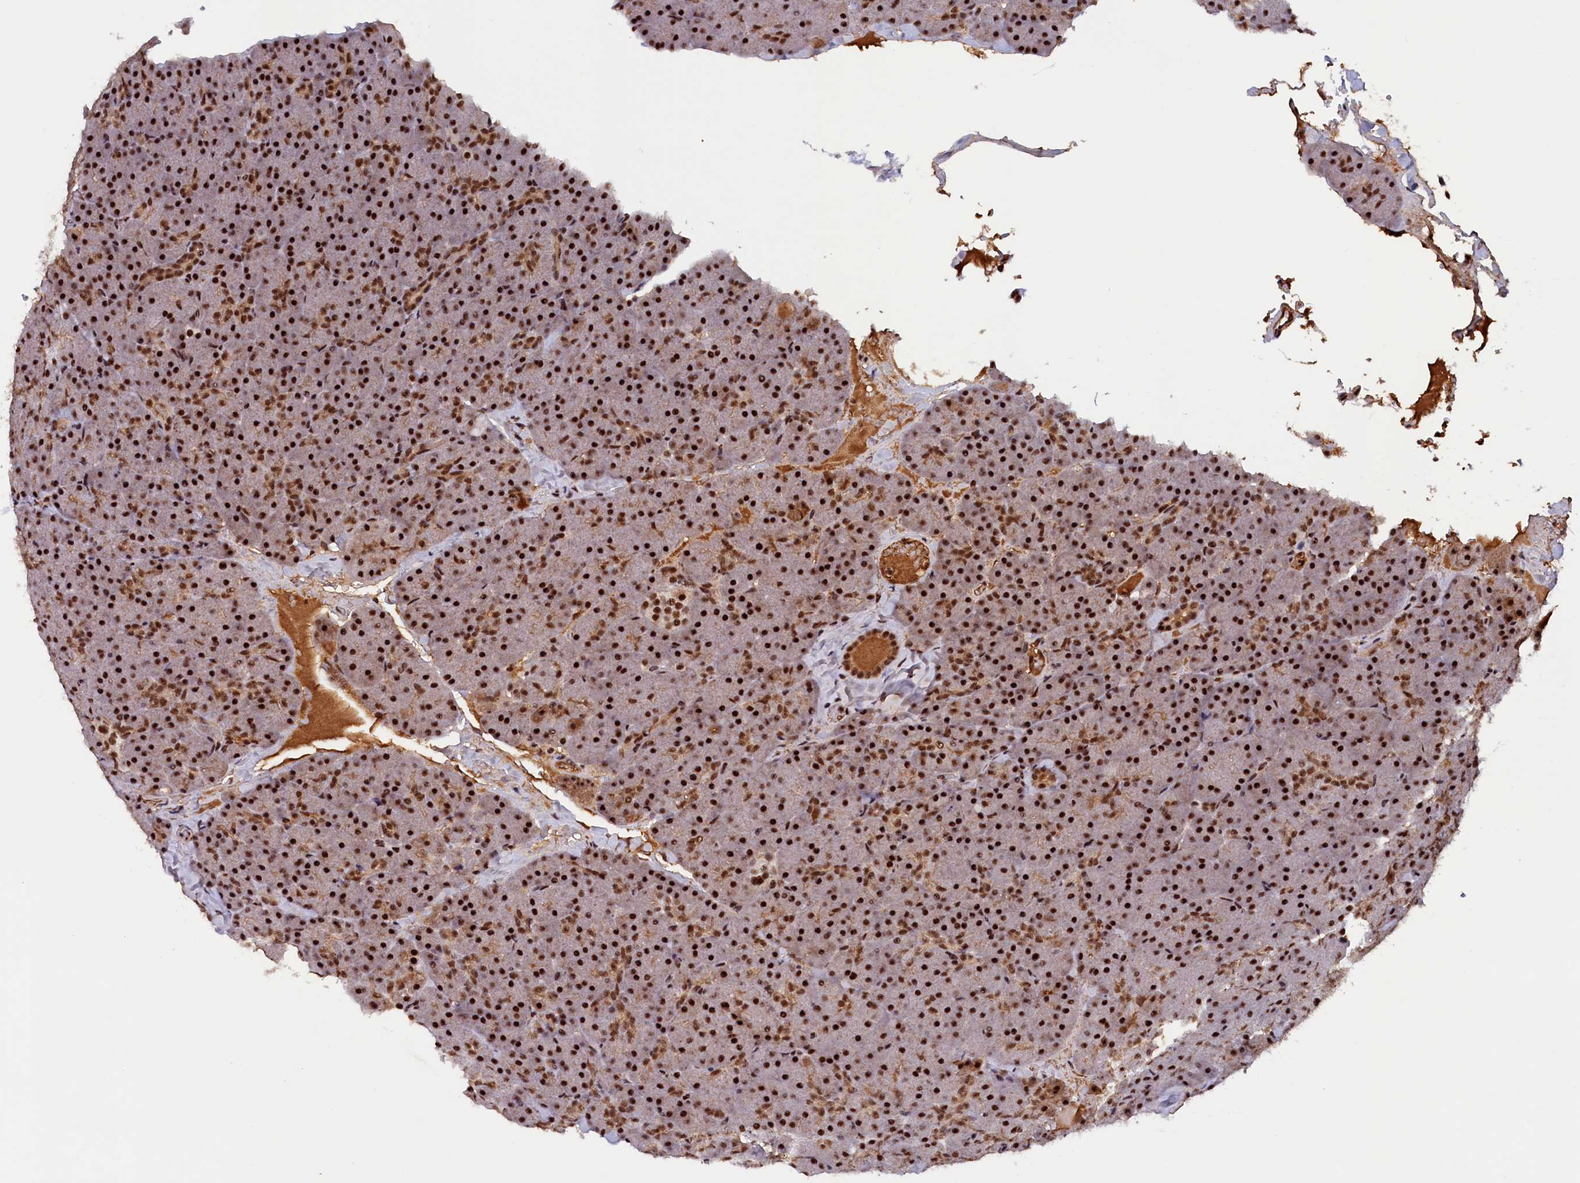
{"staining": {"intensity": "strong", "quantity": ">75%", "location": "cytoplasmic/membranous,nuclear"}, "tissue": "pancreas", "cell_type": "Exocrine glandular cells", "image_type": "normal", "snomed": [{"axis": "morphology", "description": "Normal tissue, NOS"}, {"axis": "topography", "description": "Pancreas"}], "caption": "Protein expression analysis of normal pancreas shows strong cytoplasmic/membranous,nuclear staining in approximately >75% of exocrine glandular cells. (DAB (3,3'-diaminobenzidine) IHC, brown staining for protein, blue staining for nuclei).", "gene": "ZC3H18", "patient": {"sex": "male", "age": 36}}